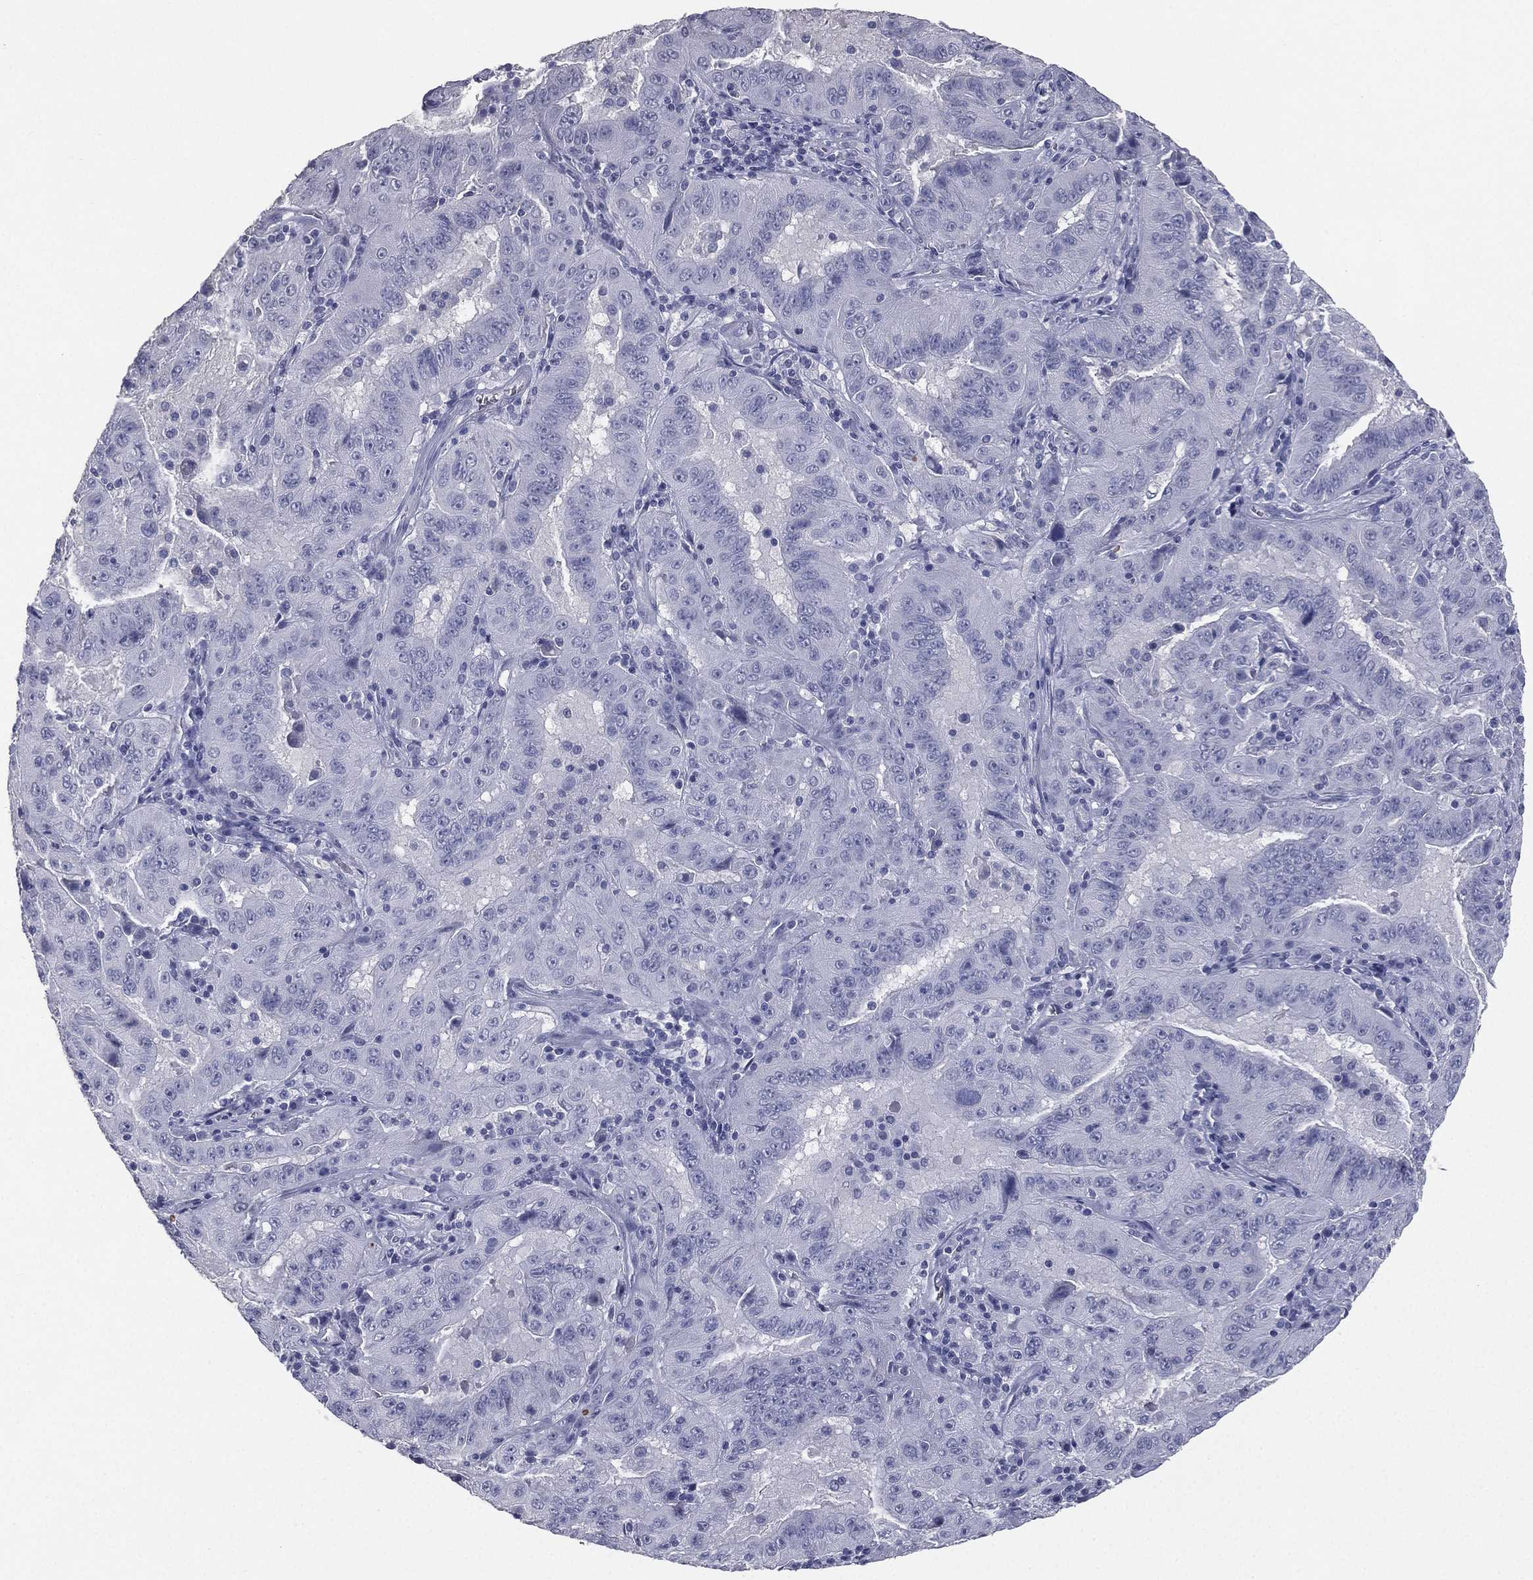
{"staining": {"intensity": "negative", "quantity": "none", "location": "none"}, "tissue": "pancreatic cancer", "cell_type": "Tumor cells", "image_type": "cancer", "snomed": [{"axis": "morphology", "description": "Adenocarcinoma, NOS"}, {"axis": "topography", "description": "Pancreas"}], "caption": "Immunohistochemical staining of human adenocarcinoma (pancreatic) reveals no significant positivity in tumor cells.", "gene": "ESX1", "patient": {"sex": "male", "age": 63}}